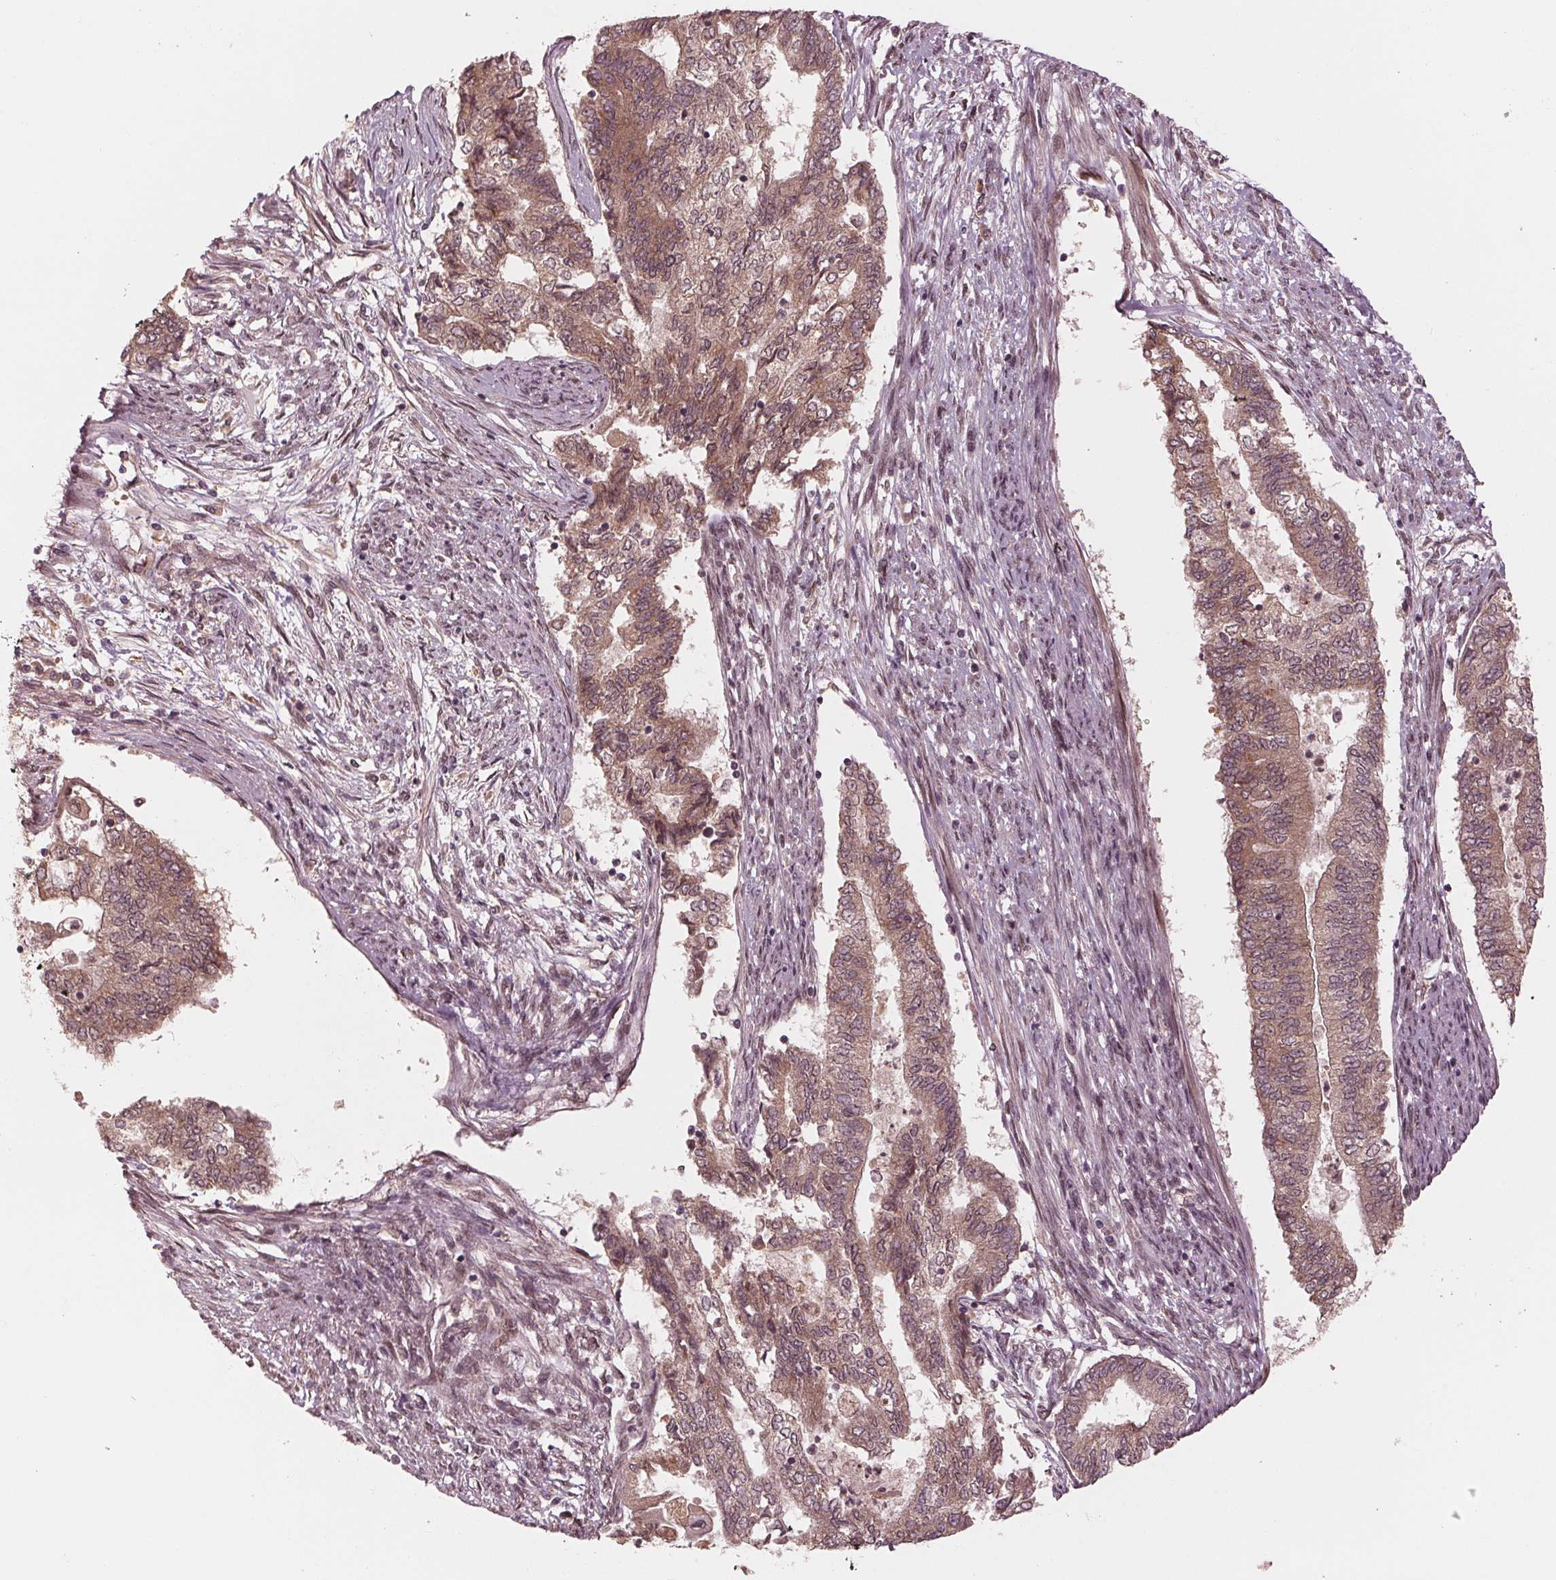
{"staining": {"intensity": "moderate", "quantity": ">75%", "location": "cytoplasmic/membranous"}, "tissue": "endometrial cancer", "cell_type": "Tumor cells", "image_type": "cancer", "snomed": [{"axis": "morphology", "description": "Adenocarcinoma, NOS"}, {"axis": "topography", "description": "Endometrium"}], "caption": "A histopathology image of endometrial adenocarcinoma stained for a protein shows moderate cytoplasmic/membranous brown staining in tumor cells.", "gene": "ZNF471", "patient": {"sex": "female", "age": 65}}